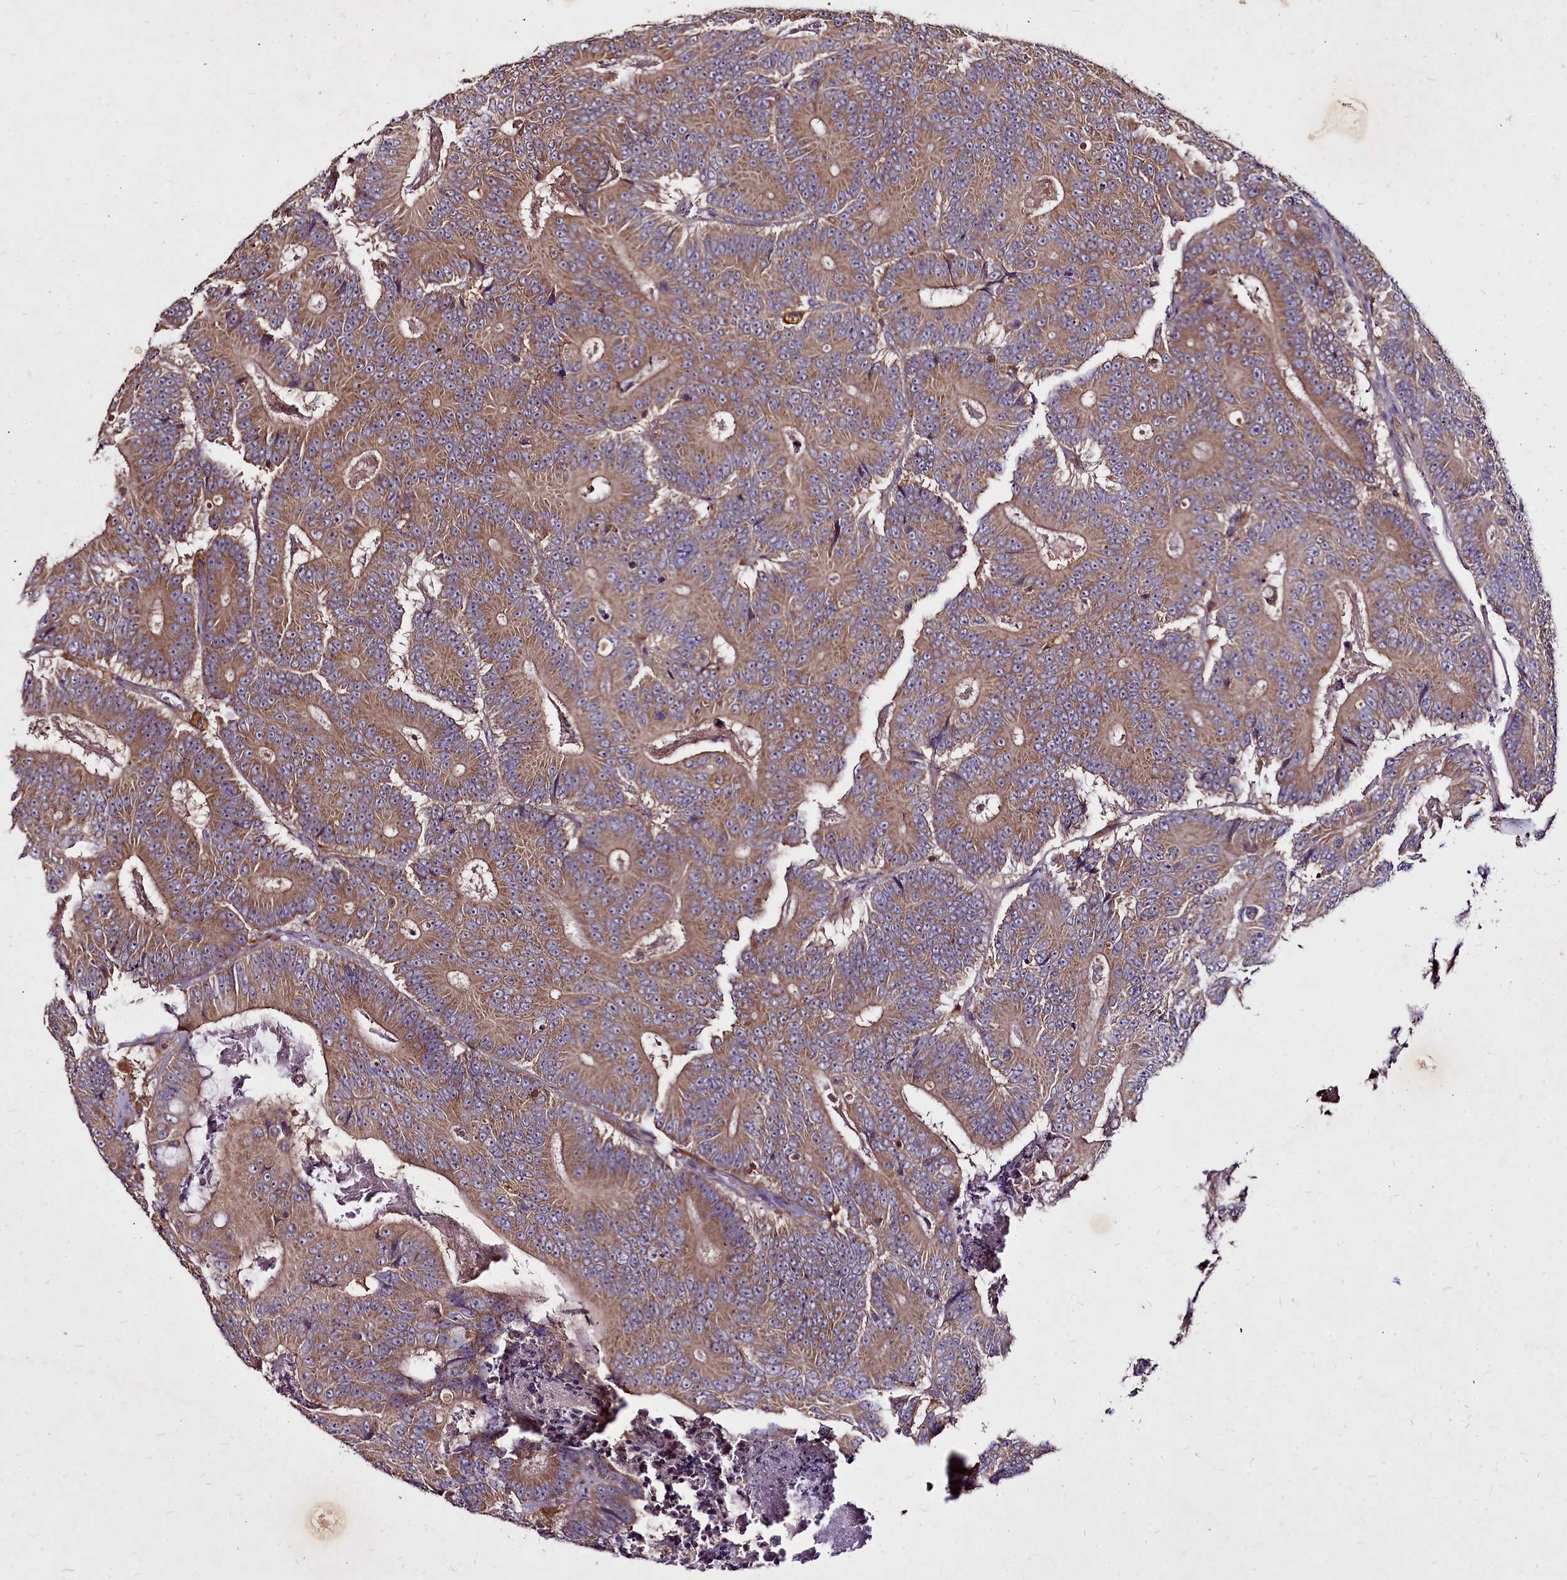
{"staining": {"intensity": "moderate", "quantity": ">75%", "location": "cytoplasmic/membranous"}, "tissue": "colorectal cancer", "cell_type": "Tumor cells", "image_type": "cancer", "snomed": [{"axis": "morphology", "description": "Adenocarcinoma, NOS"}, {"axis": "topography", "description": "Colon"}], "caption": "Immunohistochemical staining of human colorectal adenocarcinoma shows medium levels of moderate cytoplasmic/membranous protein positivity in approximately >75% of tumor cells.", "gene": "NCKAP1L", "patient": {"sex": "male", "age": 83}}